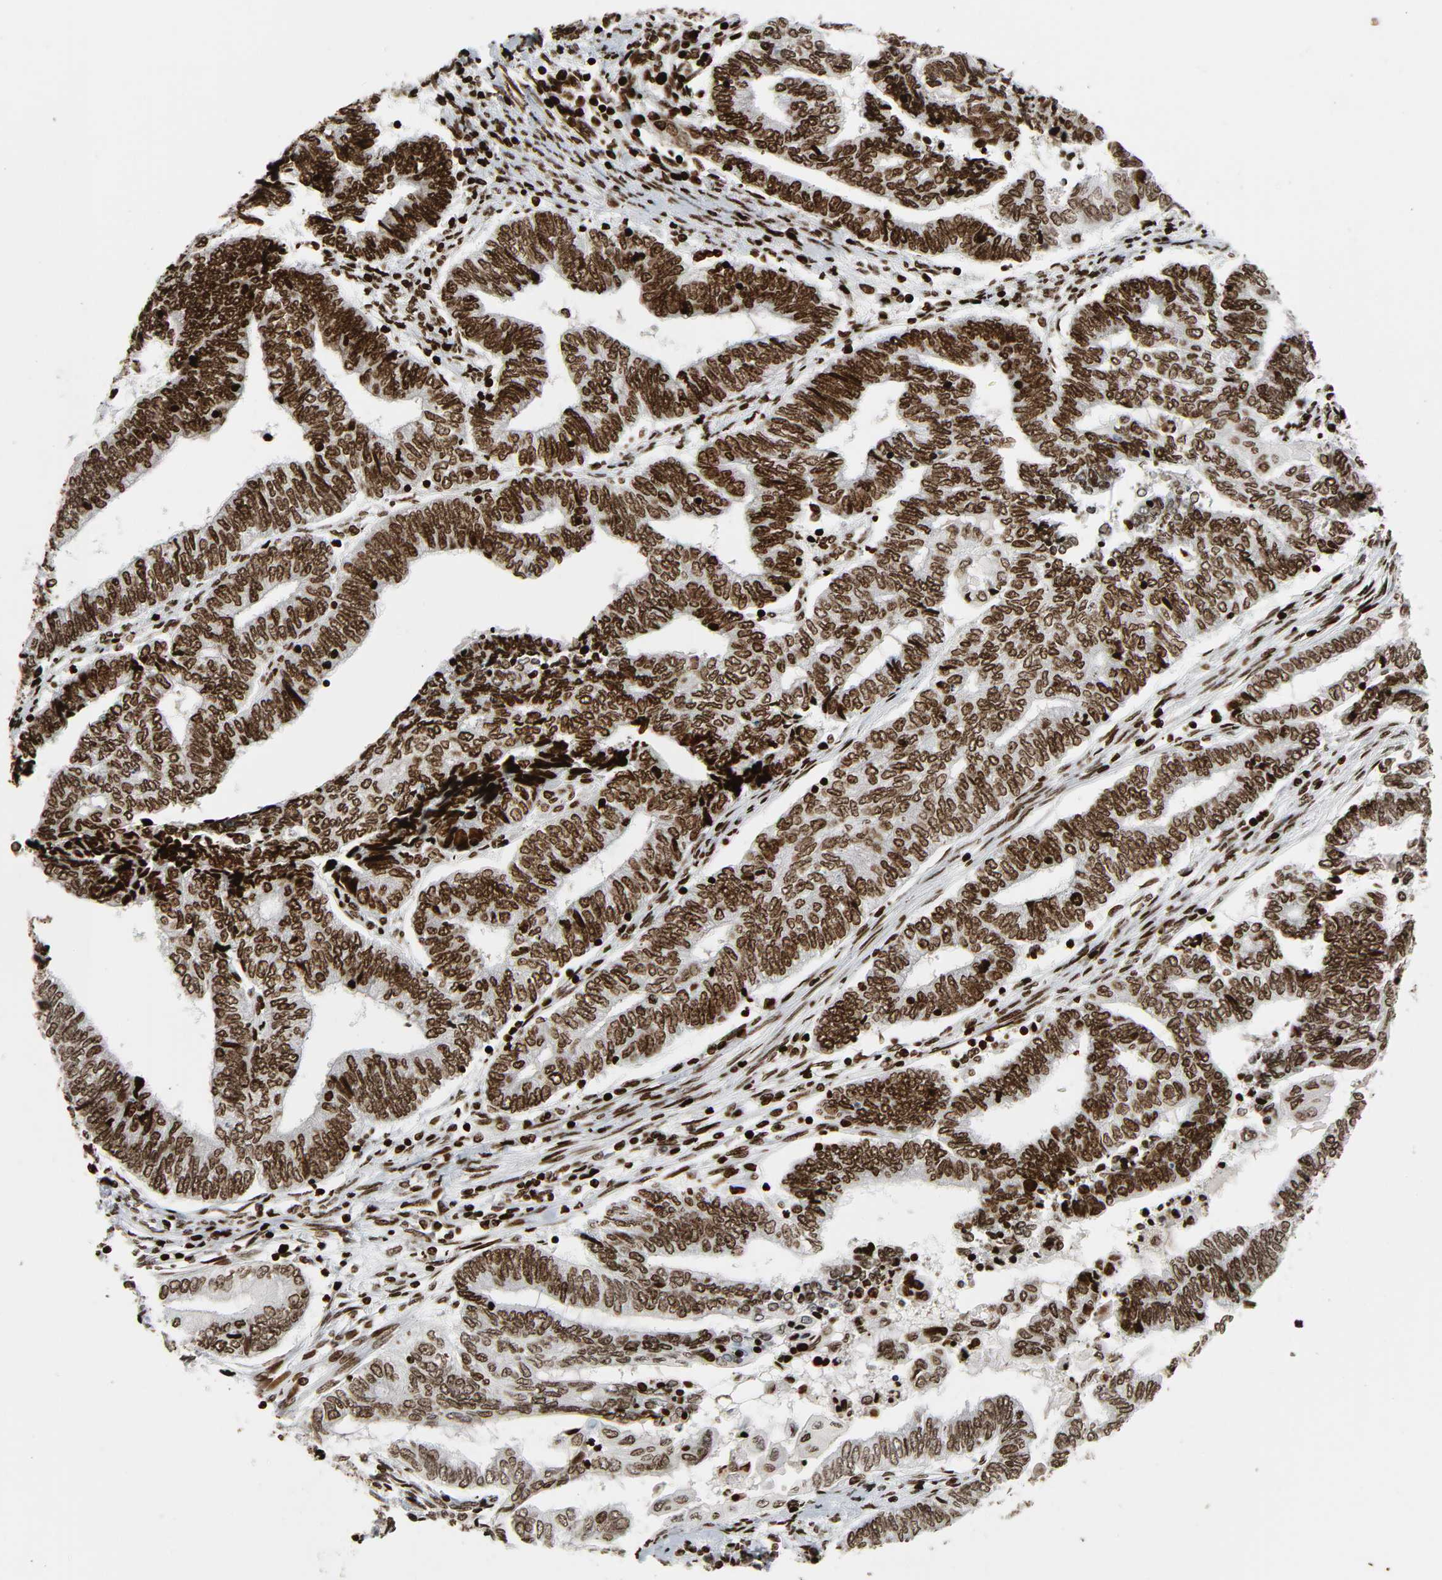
{"staining": {"intensity": "strong", "quantity": ">75%", "location": "nuclear"}, "tissue": "endometrial cancer", "cell_type": "Tumor cells", "image_type": "cancer", "snomed": [{"axis": "morphology", "description": "Adenocarcinoma, NOS"}, {"axis": "topography", "description": "Uterus"}, {"axis": "topography", "description": "Endometrium"}], "caption": "Brown immunohistochemical staining in human adenocarcinoma (endometrial) reveals strong nuclear staining in approximately >75% of tumor cells.", "gene": "RXRA", "patient": {"sex": "female", "age": 70}}